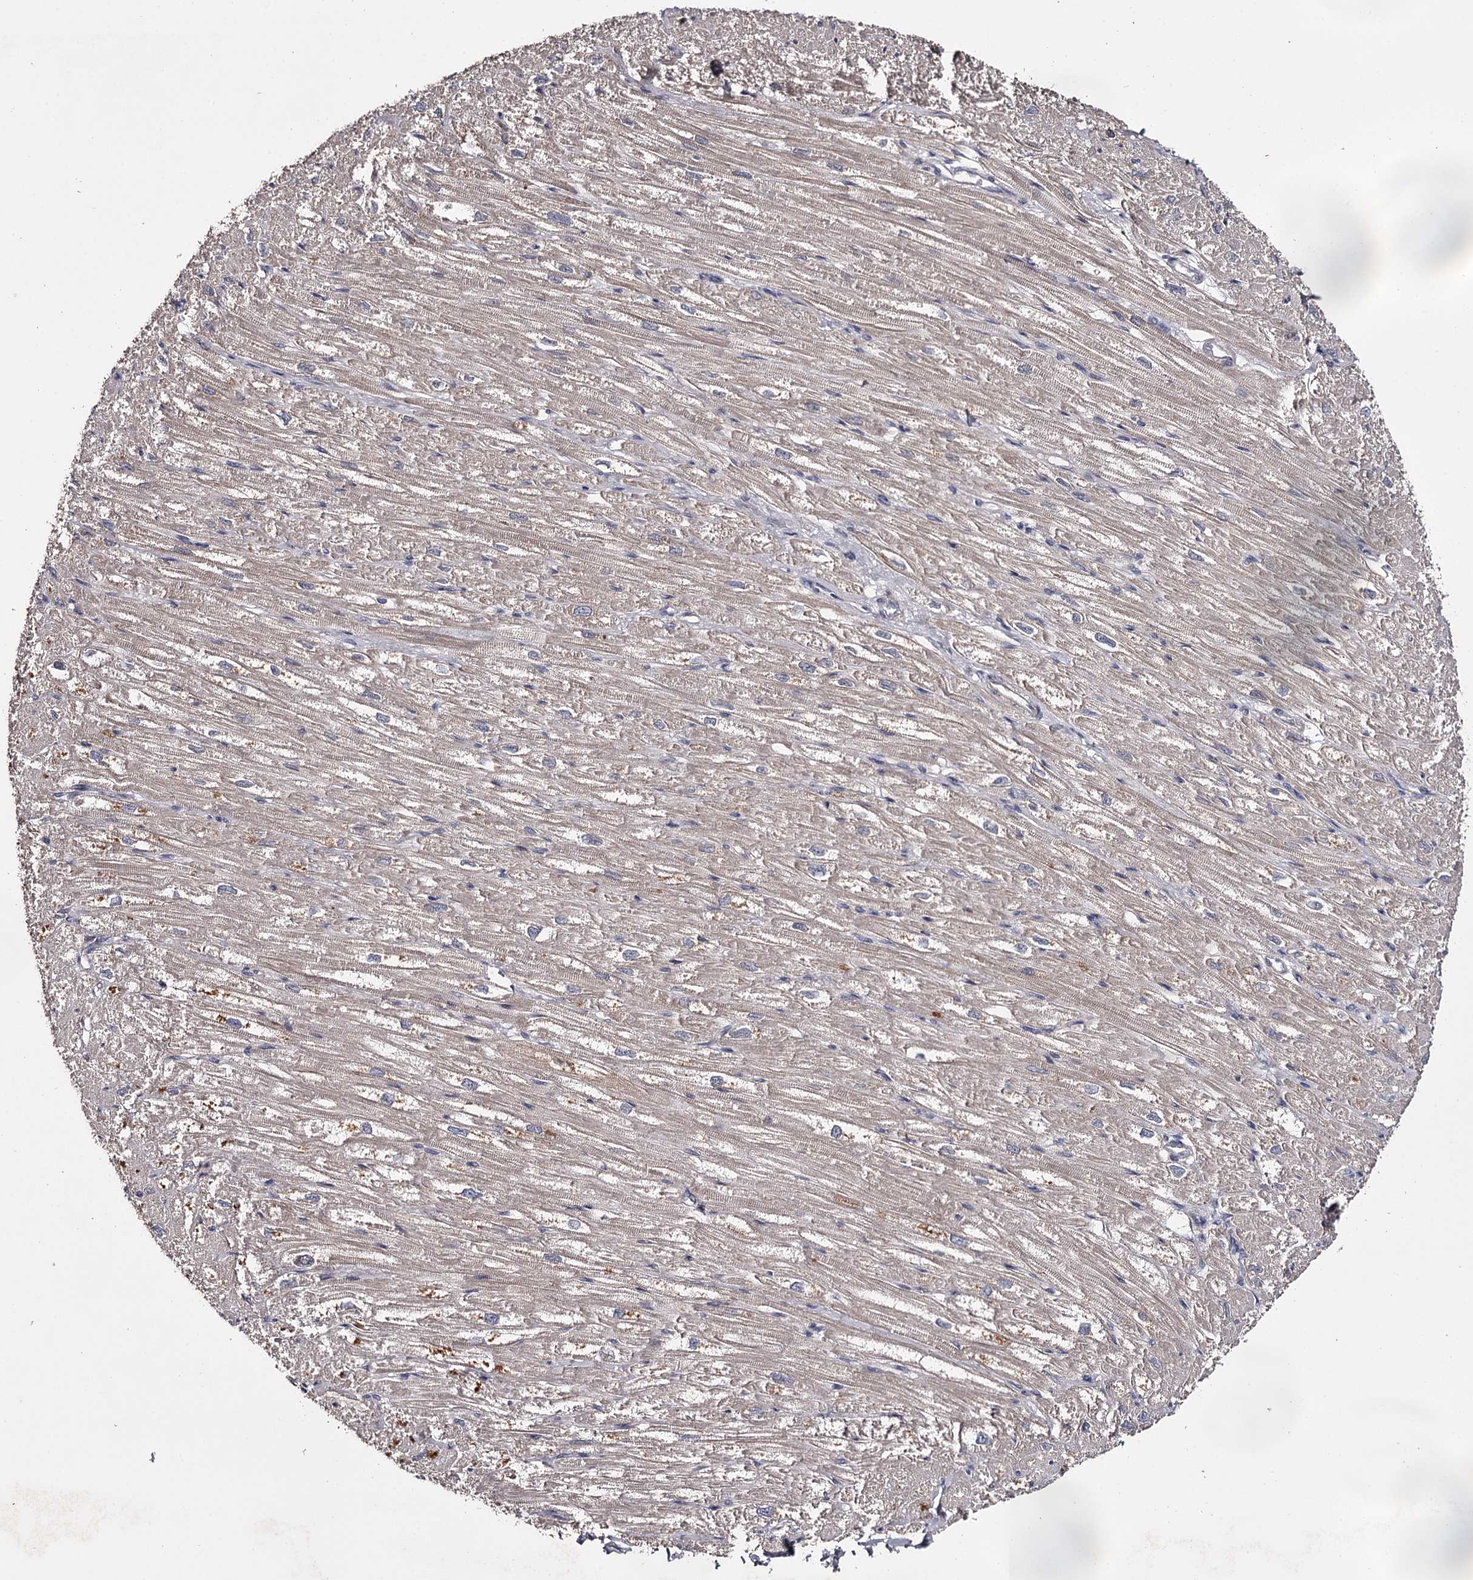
{"staining": {"intensity": "weak", "quantity": "25%-75%", "location": "cytoplasmic/membranous"}, "tissue": "heart muscle", "cell_type": "Cardiomyocytes", "image_type": "normal", "snomed": [{"axis": "morphology", "description": "Normal tissue, NOS"}, {"axis": "topography", "description": "Heart"}], "caption": "Immunohistochemical staining of normal heart muscle displays low levels of weak cytoplasmic/membranous staining in about 25%-75% of cardiomyocytes. (DAB (3,3'-diaminobenzidine) IHC with brightfield microscopy, high magnification).", "gene": "FDXACB1", "patient": {"sex": "male", "age": 50}}